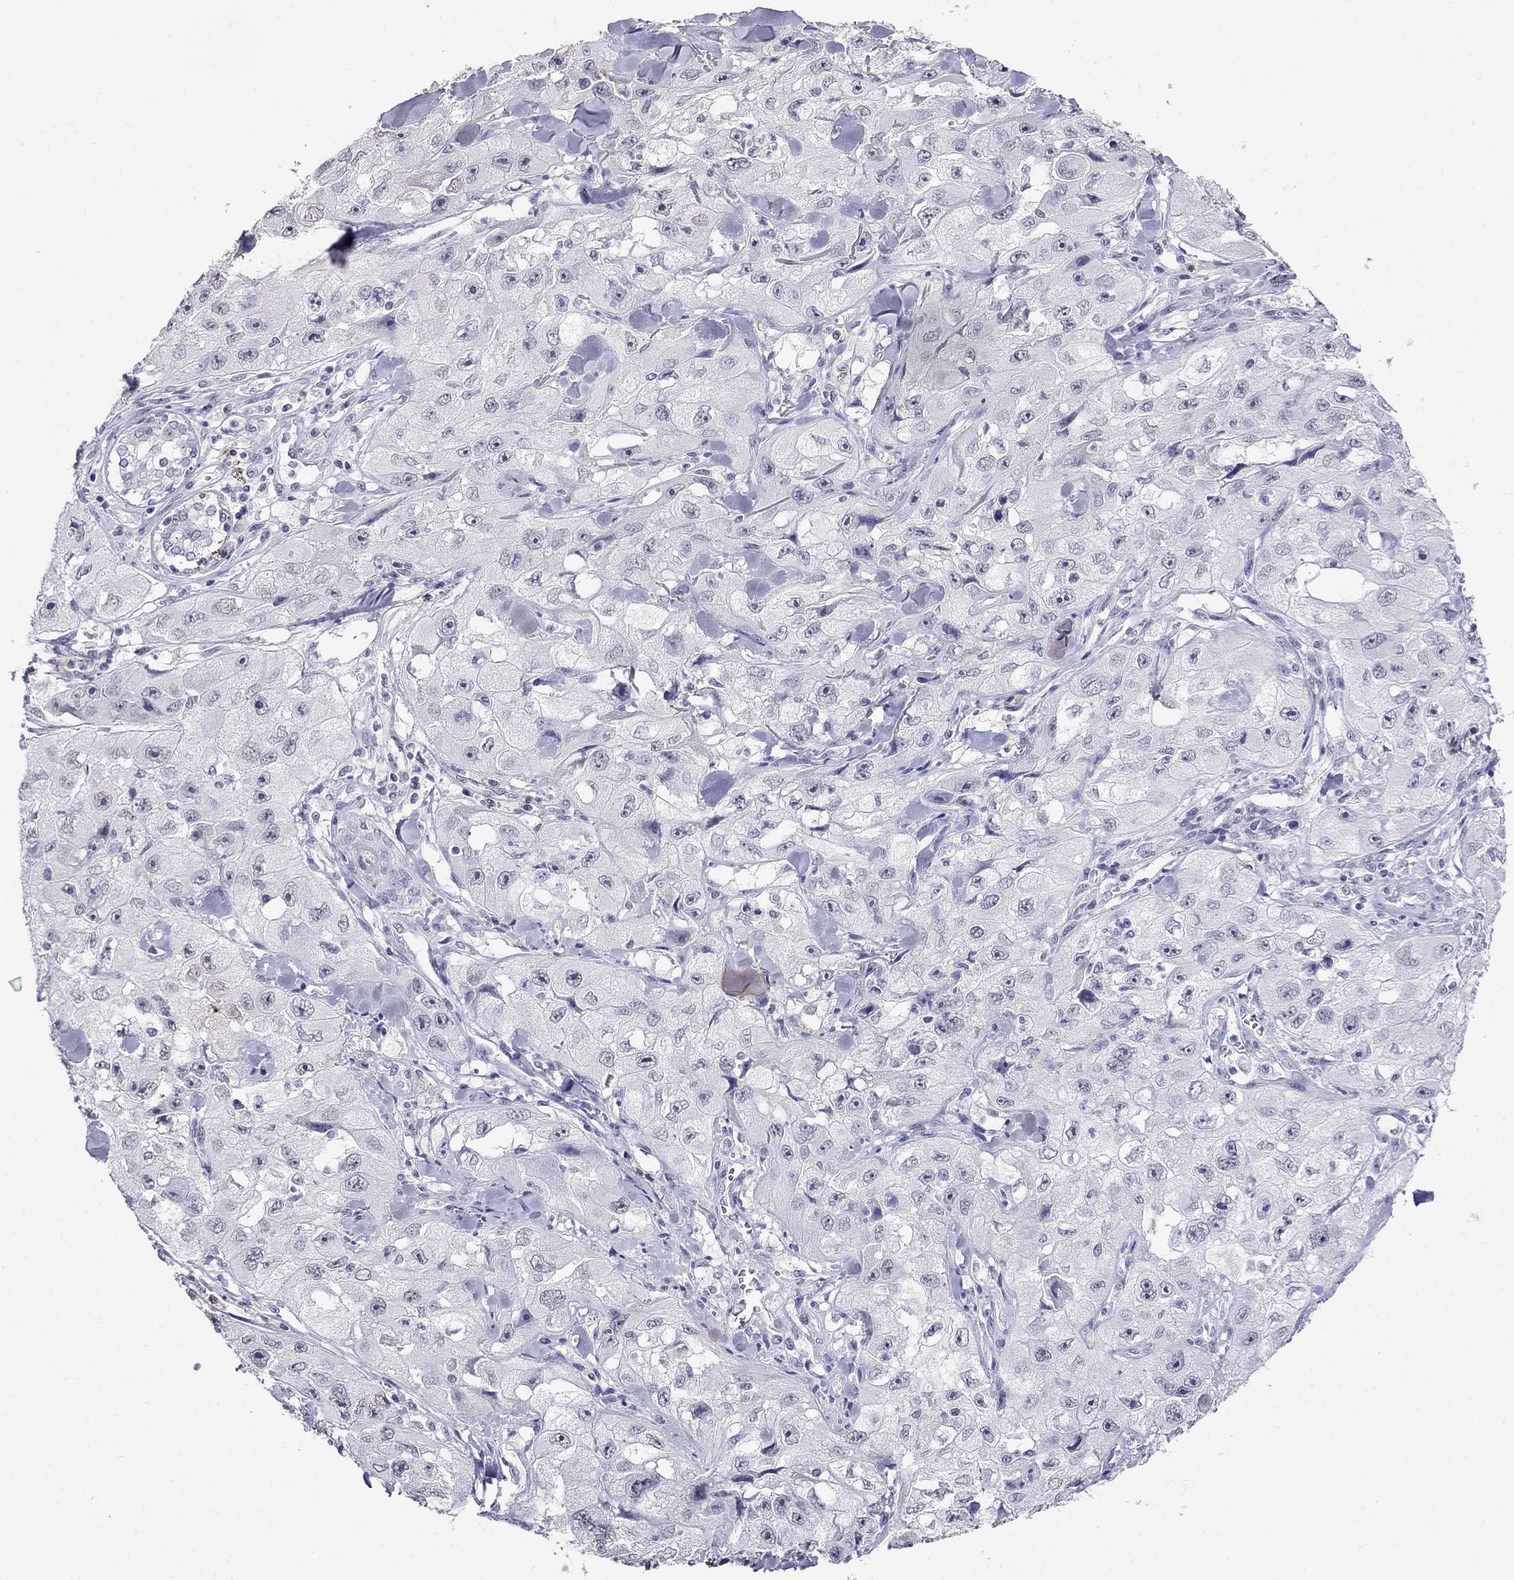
{"staining": {"intensity": "negative", "quantity": "none", "location": "none"}, "tissue": "skin cancer", "cell_type": "Tumor cells", "image_type": "cancer", "snomed": [{"axis": "morphology", "description": "Squamous cell carcinoma, NOS"}, {"axis": "topography", "description": "Skin"}, {"axis": "topography", "description": "Subcutis"}], "caption": "Protein analysis of skin squamous cell carcinoma shows no significant positivity in tumor cells. Nuclei are stained in blue.", "gene": "CD8B", "patient": {"sex": "male", "age": 73}}